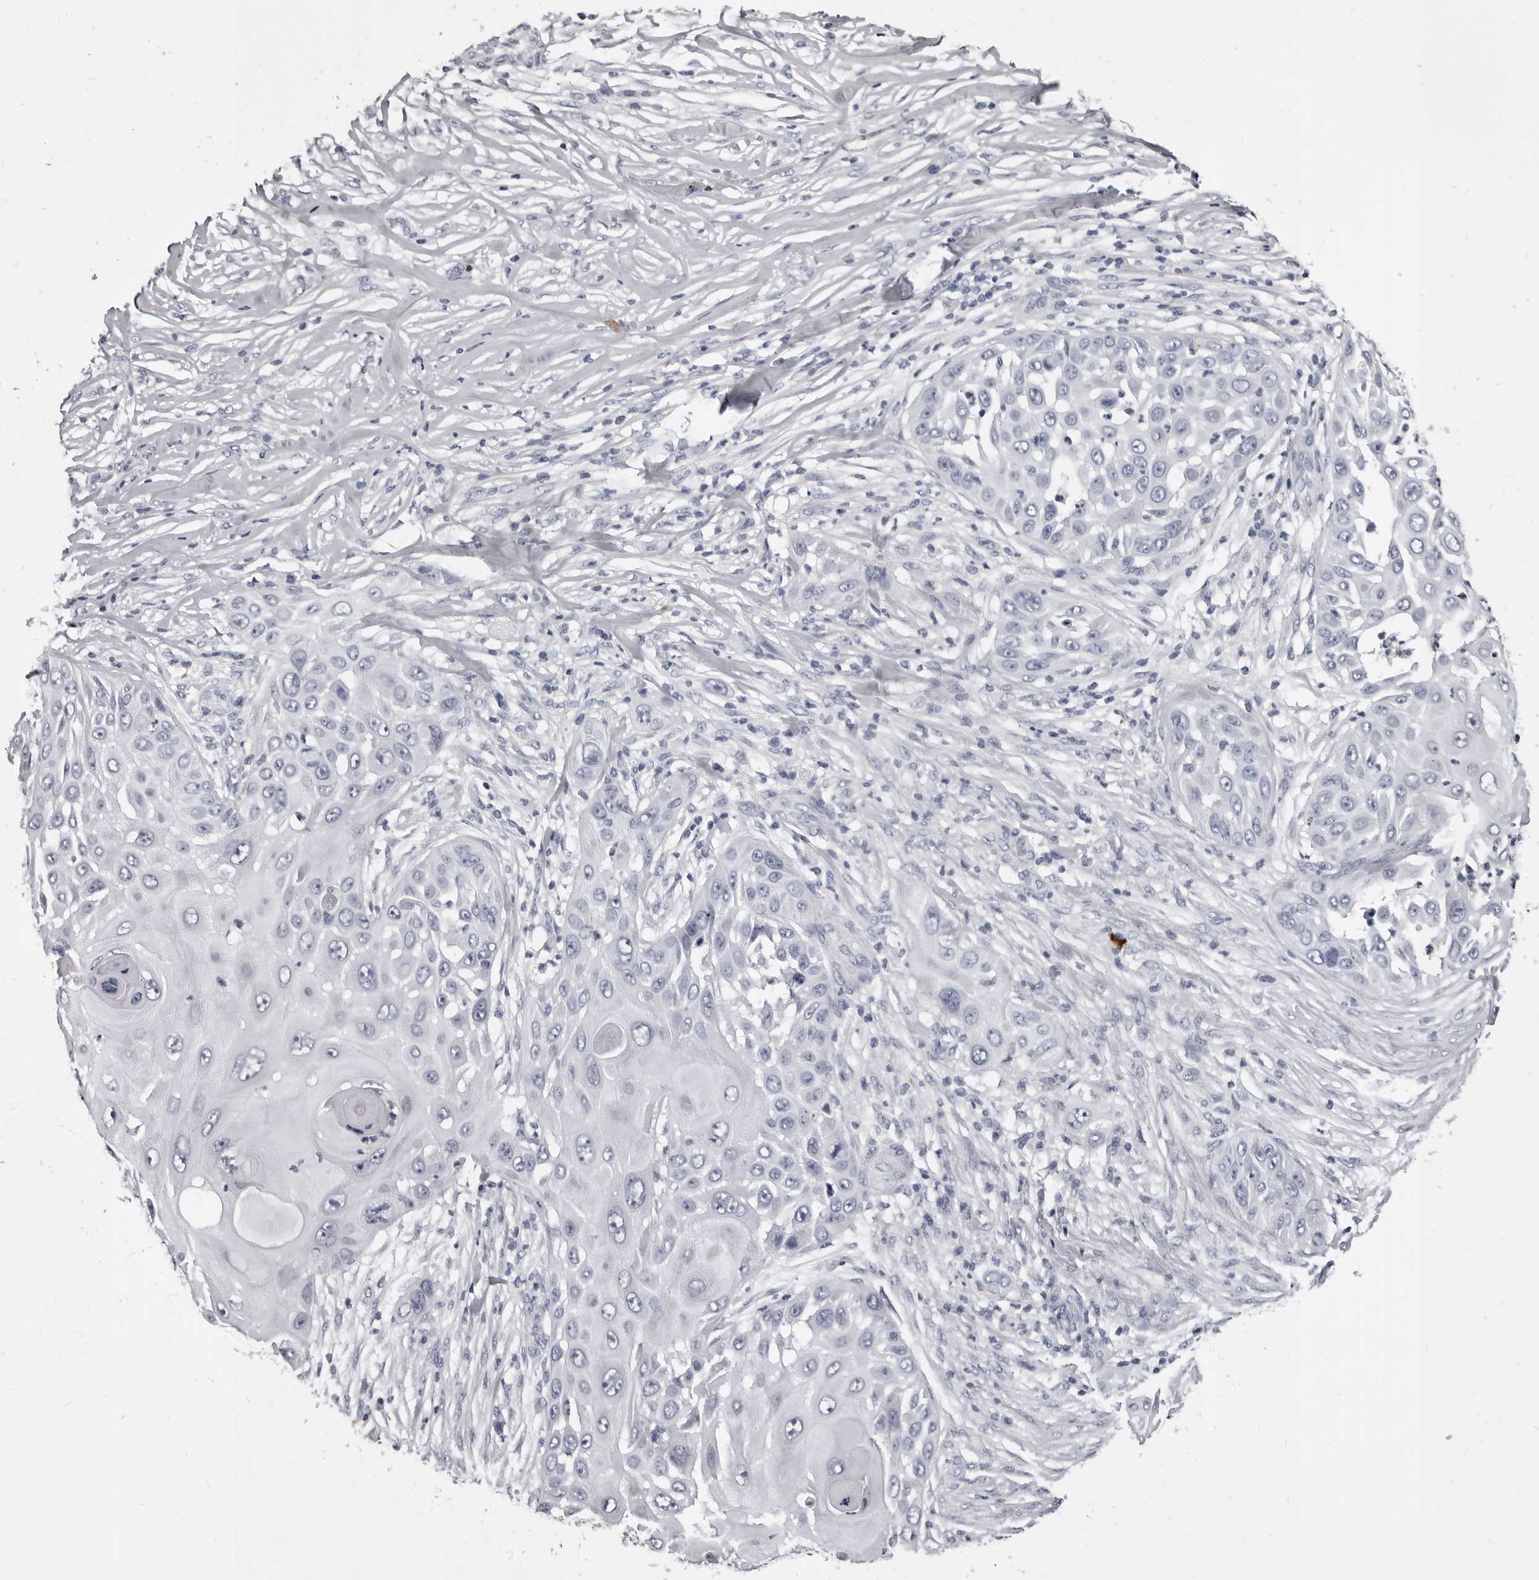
{"staining": {"intensity": "negative", "quantity": "none", "location": "none"}, "tissue": "skin cancer", "cell_type": "Tumor cells", "image_type": "cancer", "snomed": [{"axis": "morphology", "description": "Squamous cell carcinoma, NOS"}, {"axis": "topography", "description": "Skin"}], "caption": "Immunohistochemistry photomicrograph of neoplastic tissue: skin cancer (squamous cell carcinoma) stained with DAB exhibits no significant protein staining in tumor cells.", "gene": "GZMH", "patient": {"sex": "female", "age": 44}}